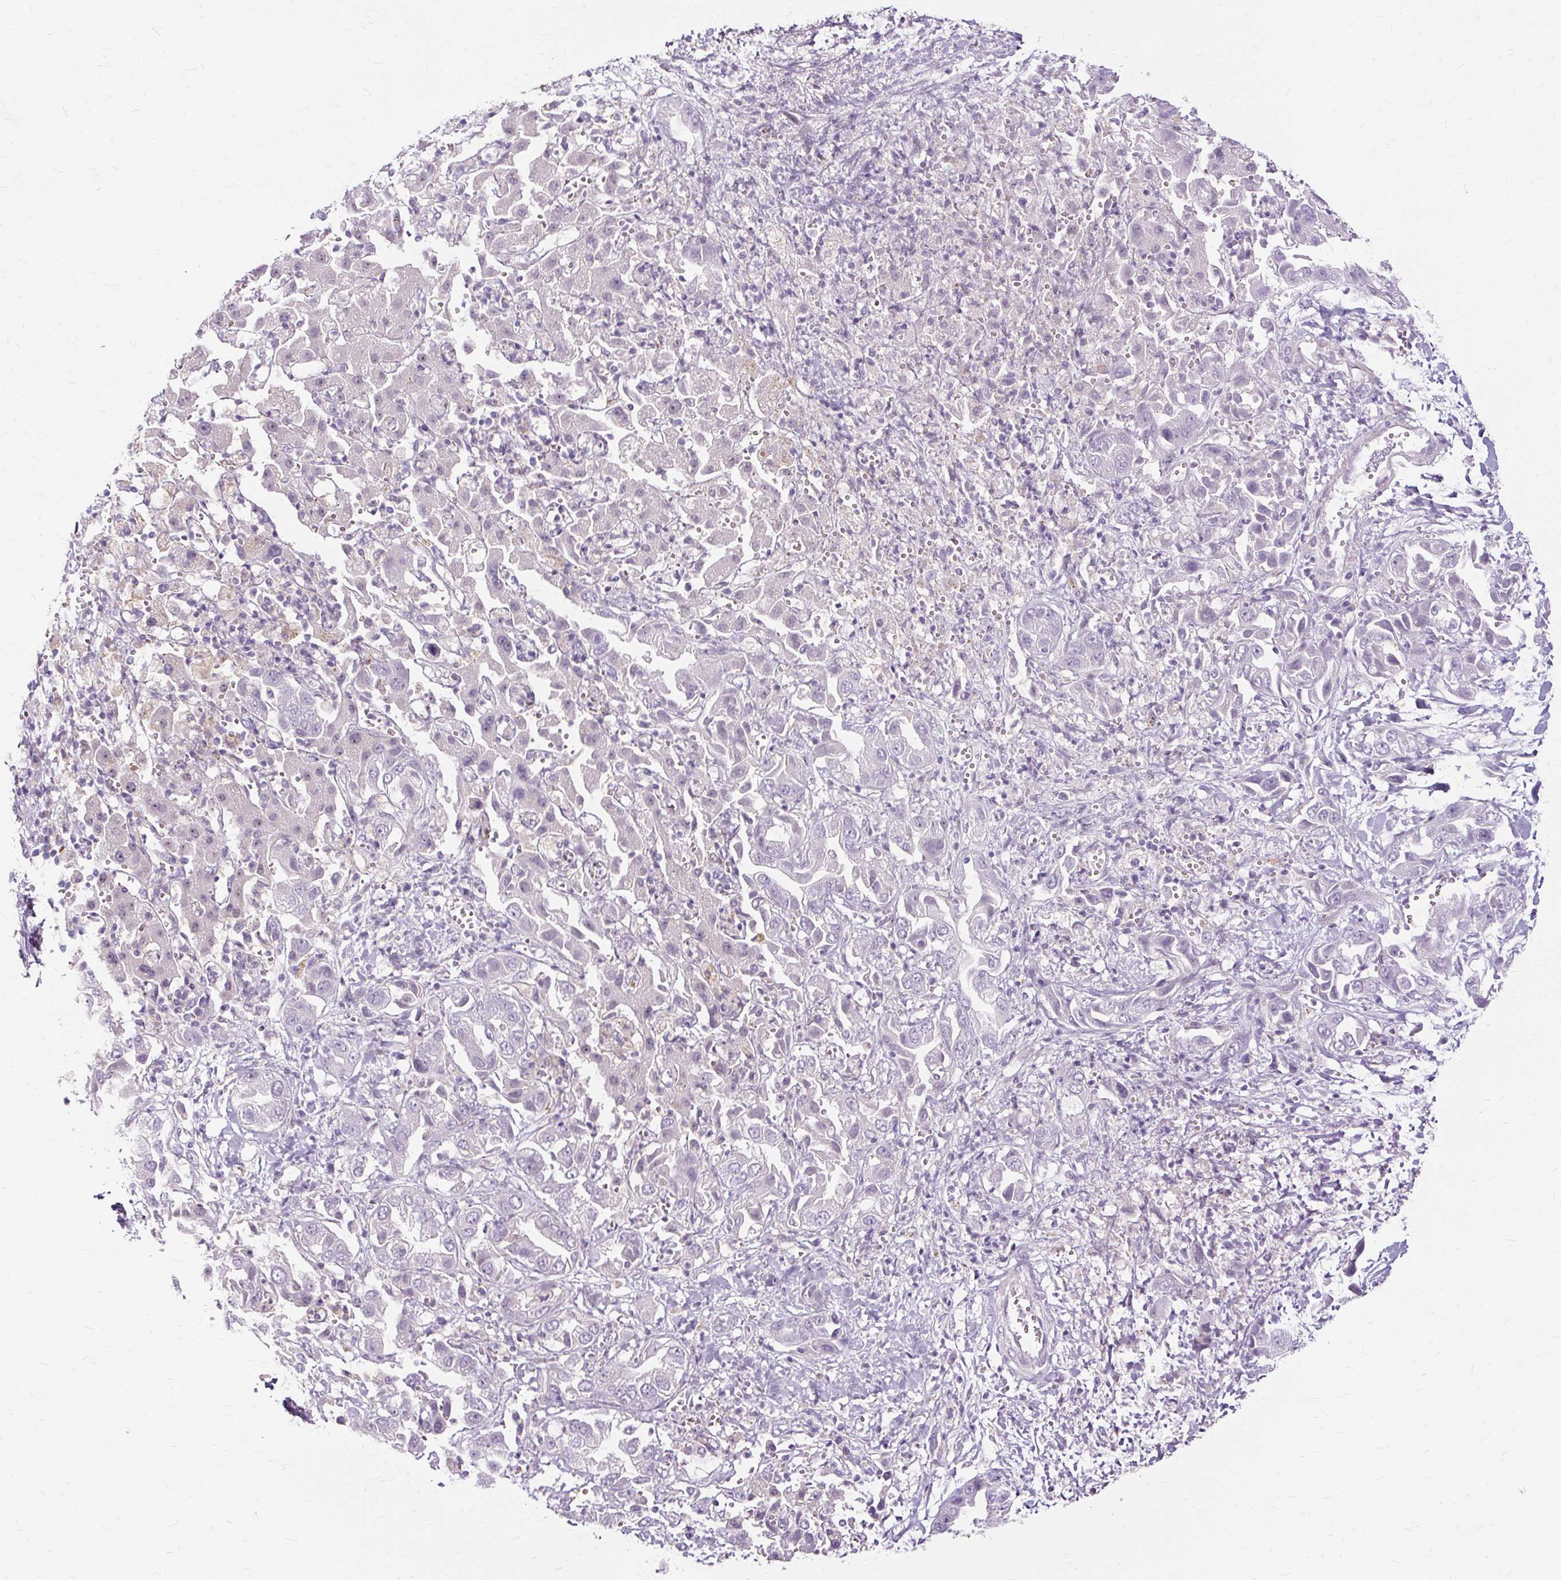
{"staining": {"intensity": "negative", "quantity": "none", "location": "none"}, "tissue": "liver cancer", "cell_type": "Tumor cells", "image_type": "cancer", "snomed": [{"axis": "morphology", "description": "Cholangiocarcinoma"}, {"axis": "topography", "description": "Liver"}], "caption": "The histopathology image reveals no staining of tumor cells in cholangiocarcinoma (liver).", "gene": "MMACHC", "patient": {"sex": "female", "age": 52}}